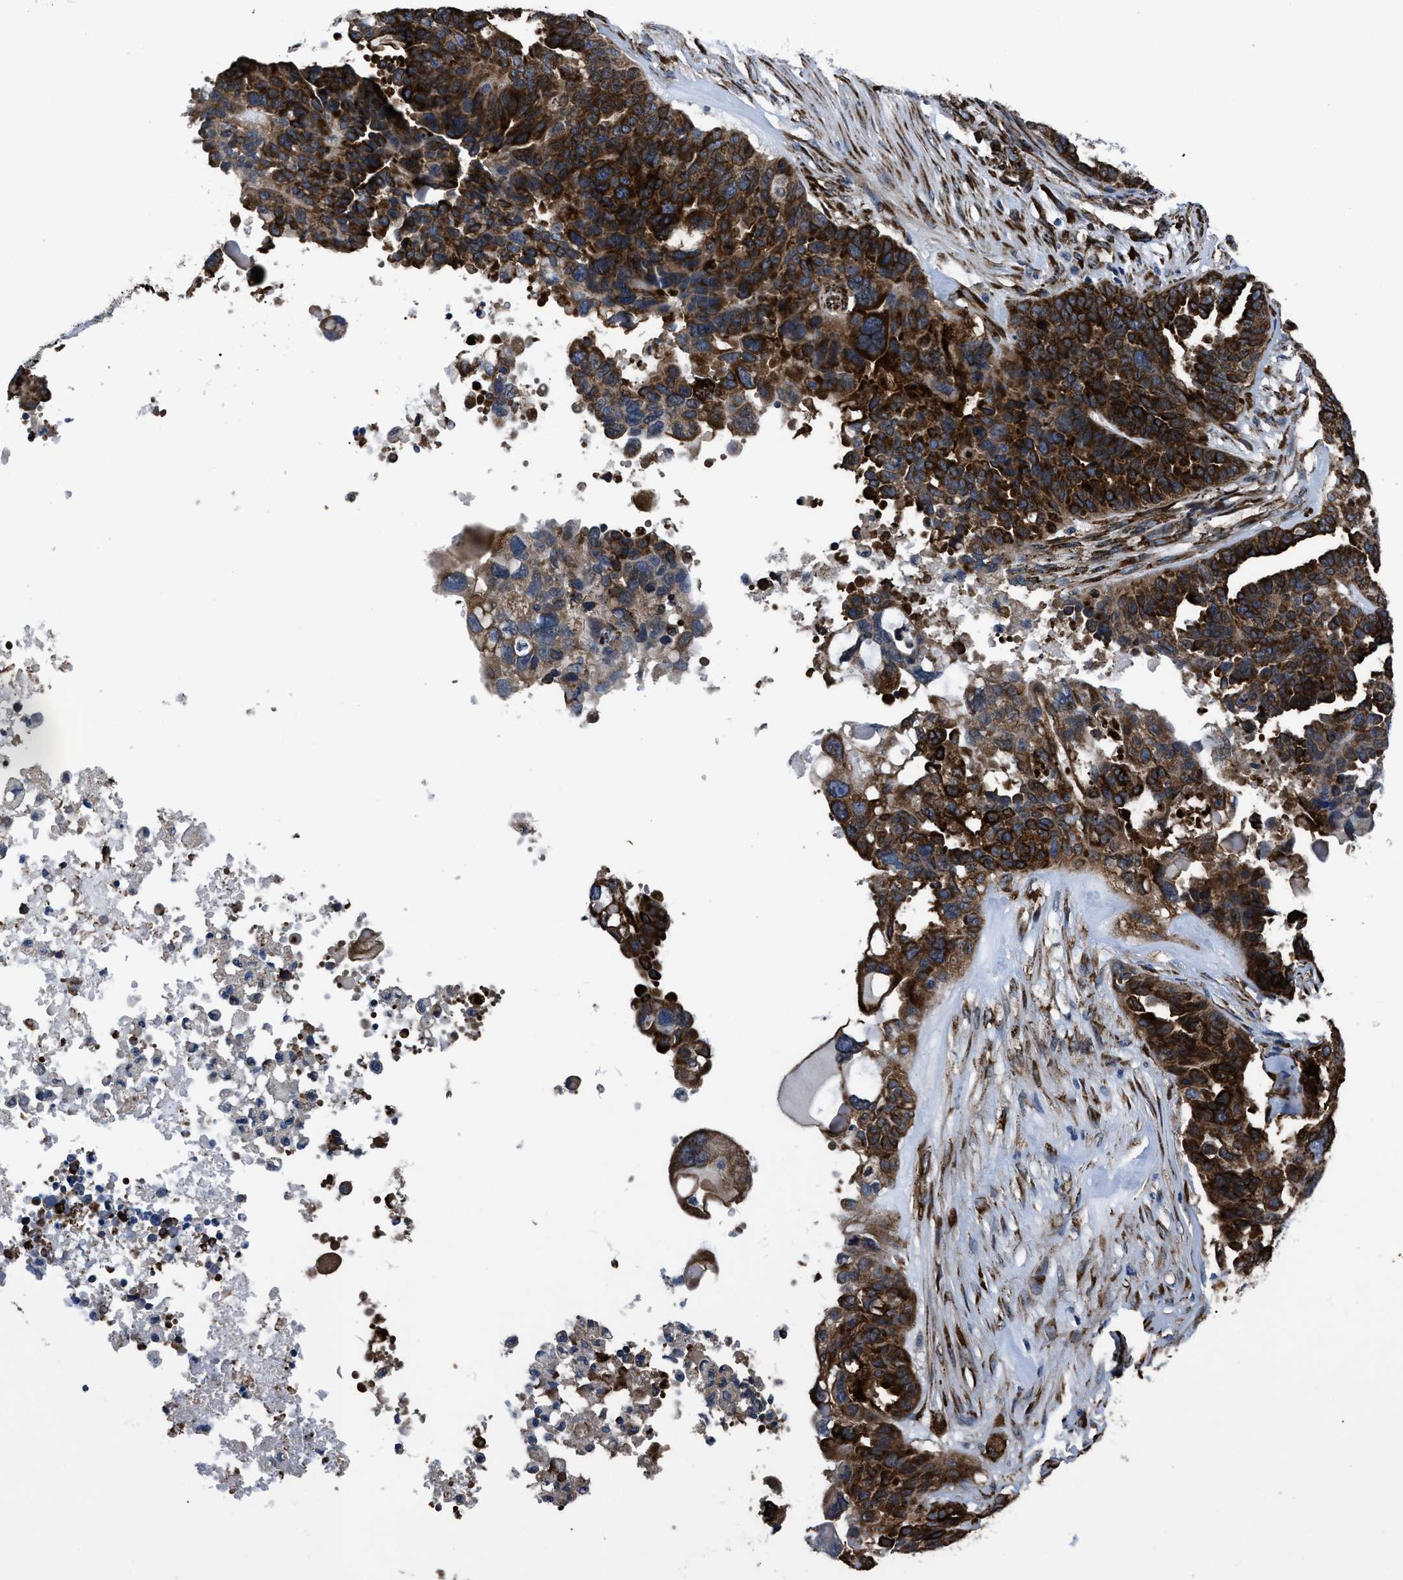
{"staining": {"intensity": "strong", "quantity": ">75%", "location": "cytoplasmic/membranous"}, "tissue": "ovarian cancer", "cell_type": "Tumor cells", "image_type": "cancer", "snomed": [{"axis": "morphology", "description": "Cystadenocarcinoma, serous, NOS"}, {"axis": "topography", "description": "Ovary"}], "caption": "Strong cytoplasmic/membranous protein positivity is present in approximately >75% of tumor cells in serous cystadenocarcinoma (ovarian).", "gene": "SQLE", "patient": {"sex": "female", "age": 59}}